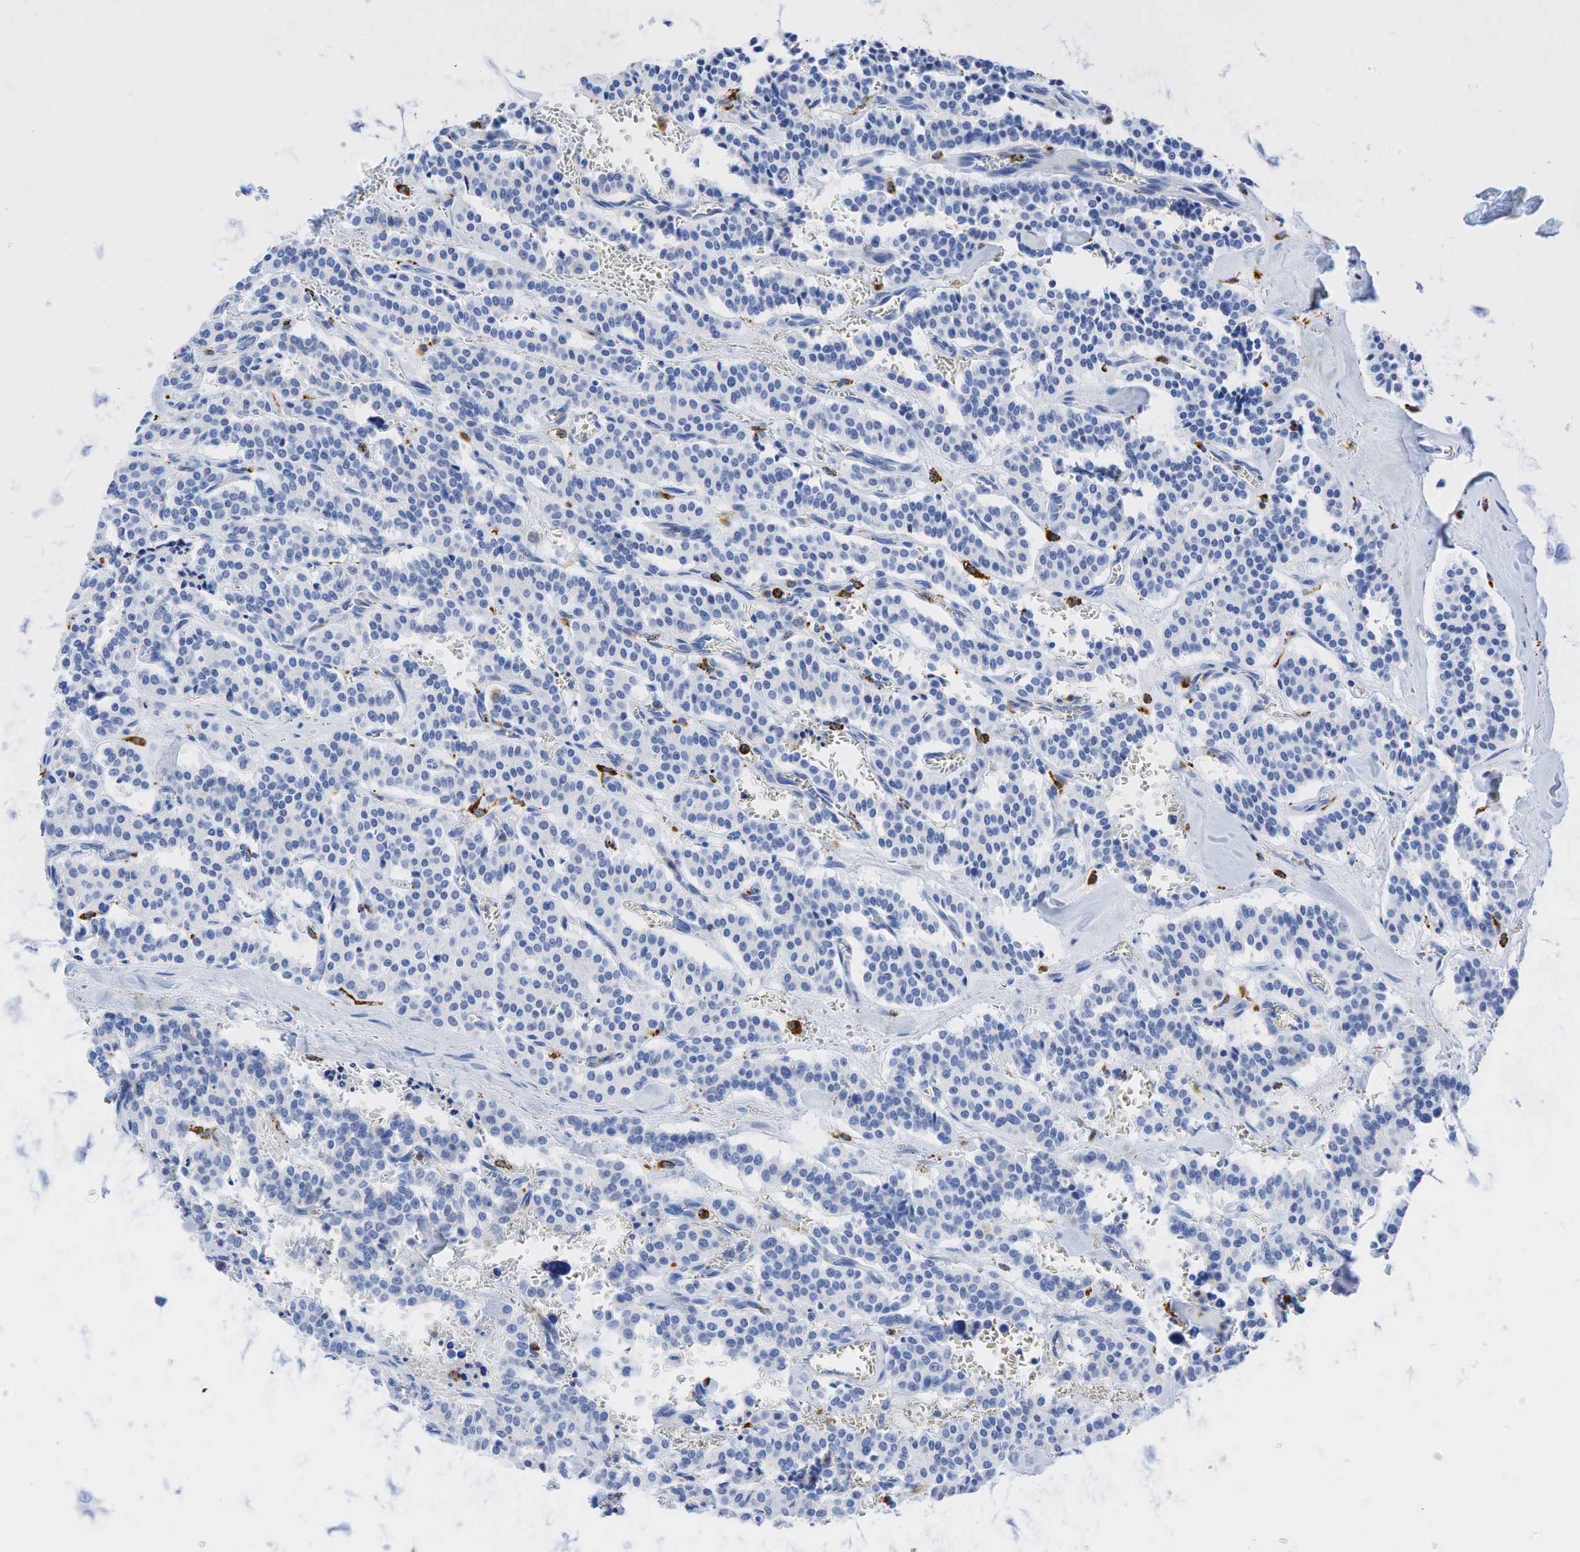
{"staining": {"intensity": "negative", "quantity": "none", "location": "none"}, "tissue": "carcinoid", "cell_type": "Tumor cells", "image_type": "cancer", "snomed": [{"axis": "morphology", "description": "Carcinoid, malignant, NOS"}, {"axis": "topography", "description": "Bronchus"}], "caption": "Tumor cells are negative for brown protein staining in carcinoid.", "gene": "CD68", "patient": {"sex": "male", "age": 55}}